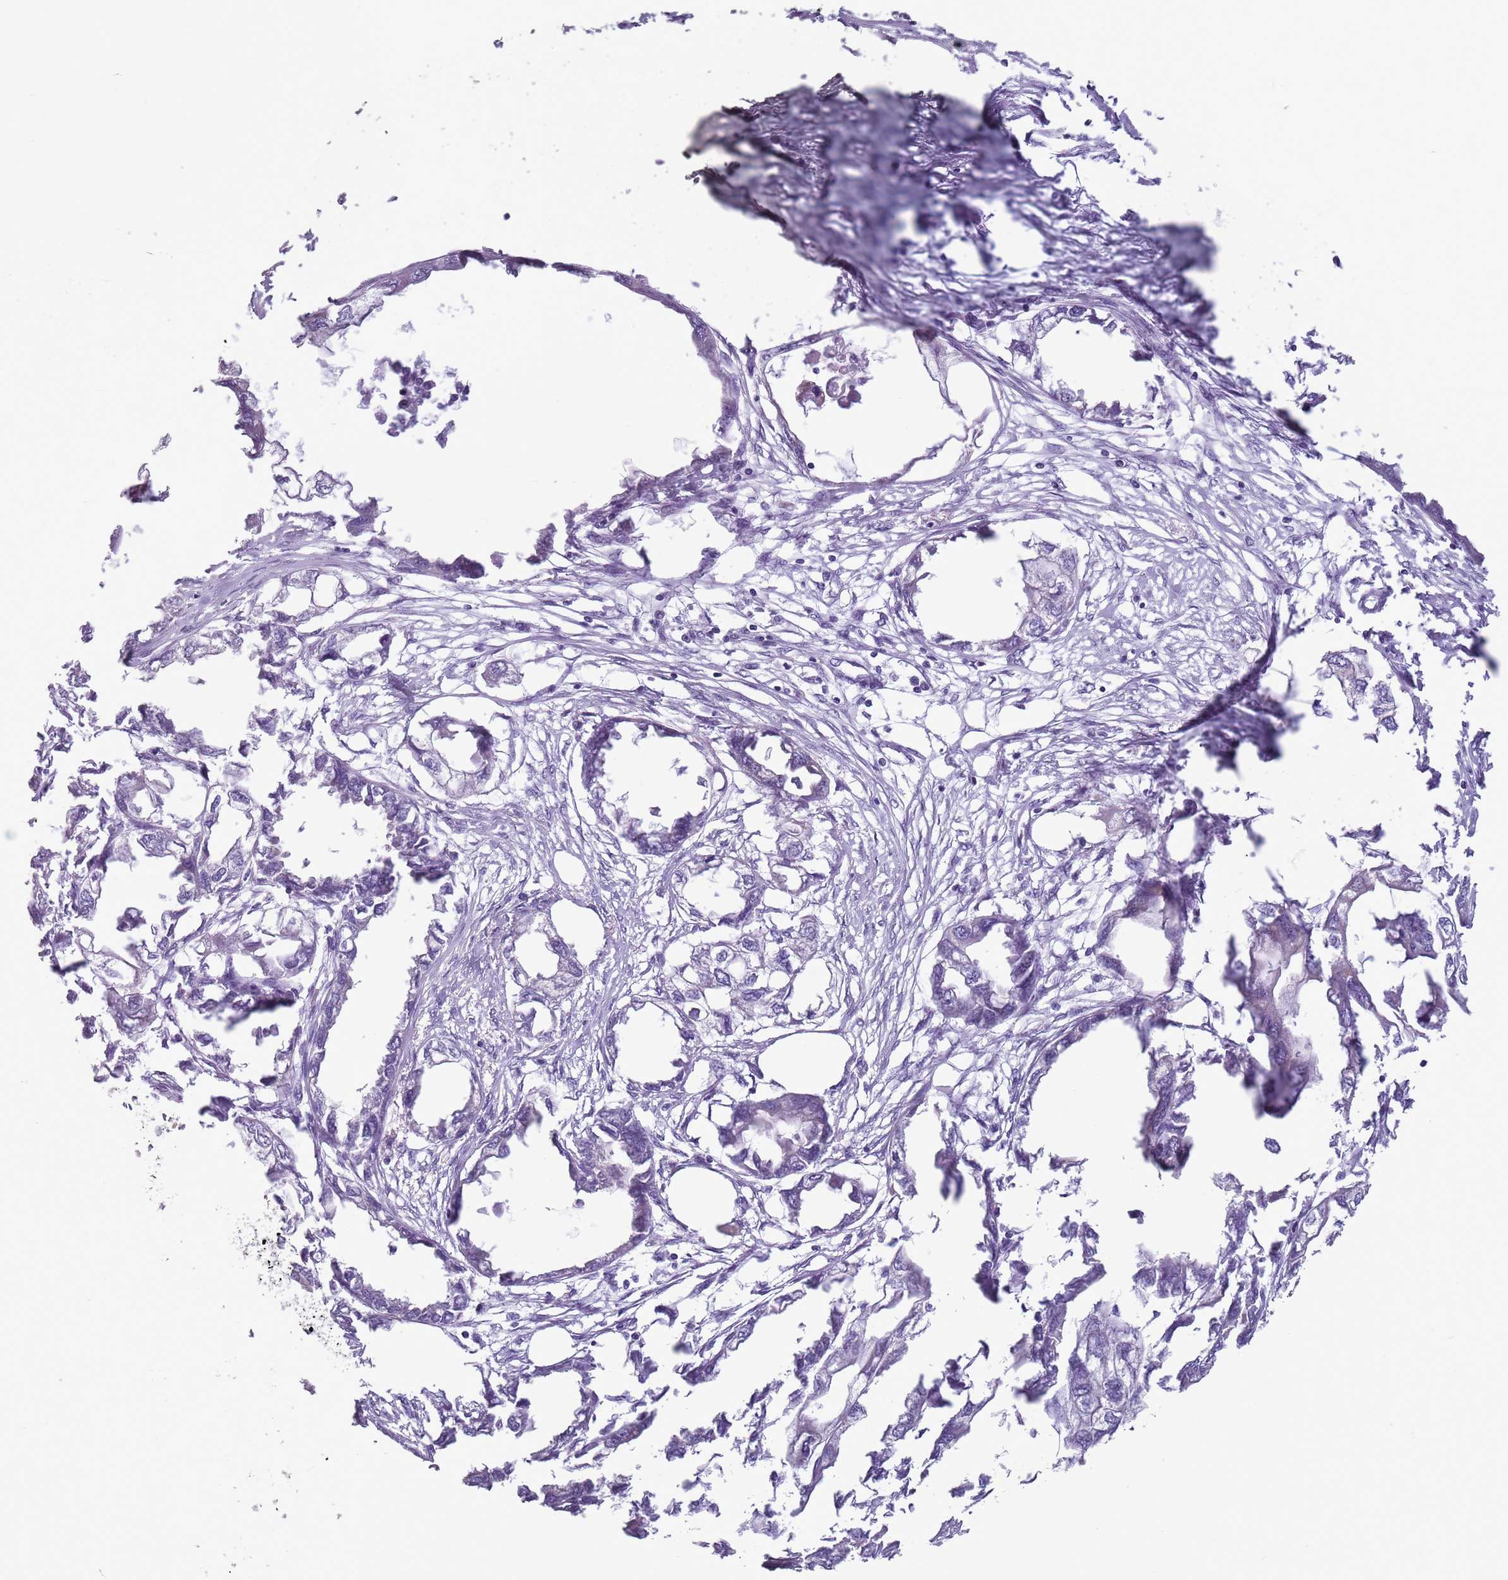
{"staining": {"intensity": "negative", "quantity": "none", "location": "none"}, "tissue": "endometrial cancer", "cell_type": "Tumor cells", "image_type": "cancer", "snomed": [{"axis": "morphology", "description": "Adenocarcinoma, NOS"}, {"axis": "morphology", "description": "Adenocarcinoma, metastatic, NOS"}, {"axis": "topography", "description": "Adipose tissue"}, {"axis": "topography", "description": "Endometrium"}], "caption": "A micrograph of endometrial cancer stained for a protein demonstrates no brown staining in tumor cells.", "gene": "HYOU1", "patient": {"sex": "female", "age": 67}}